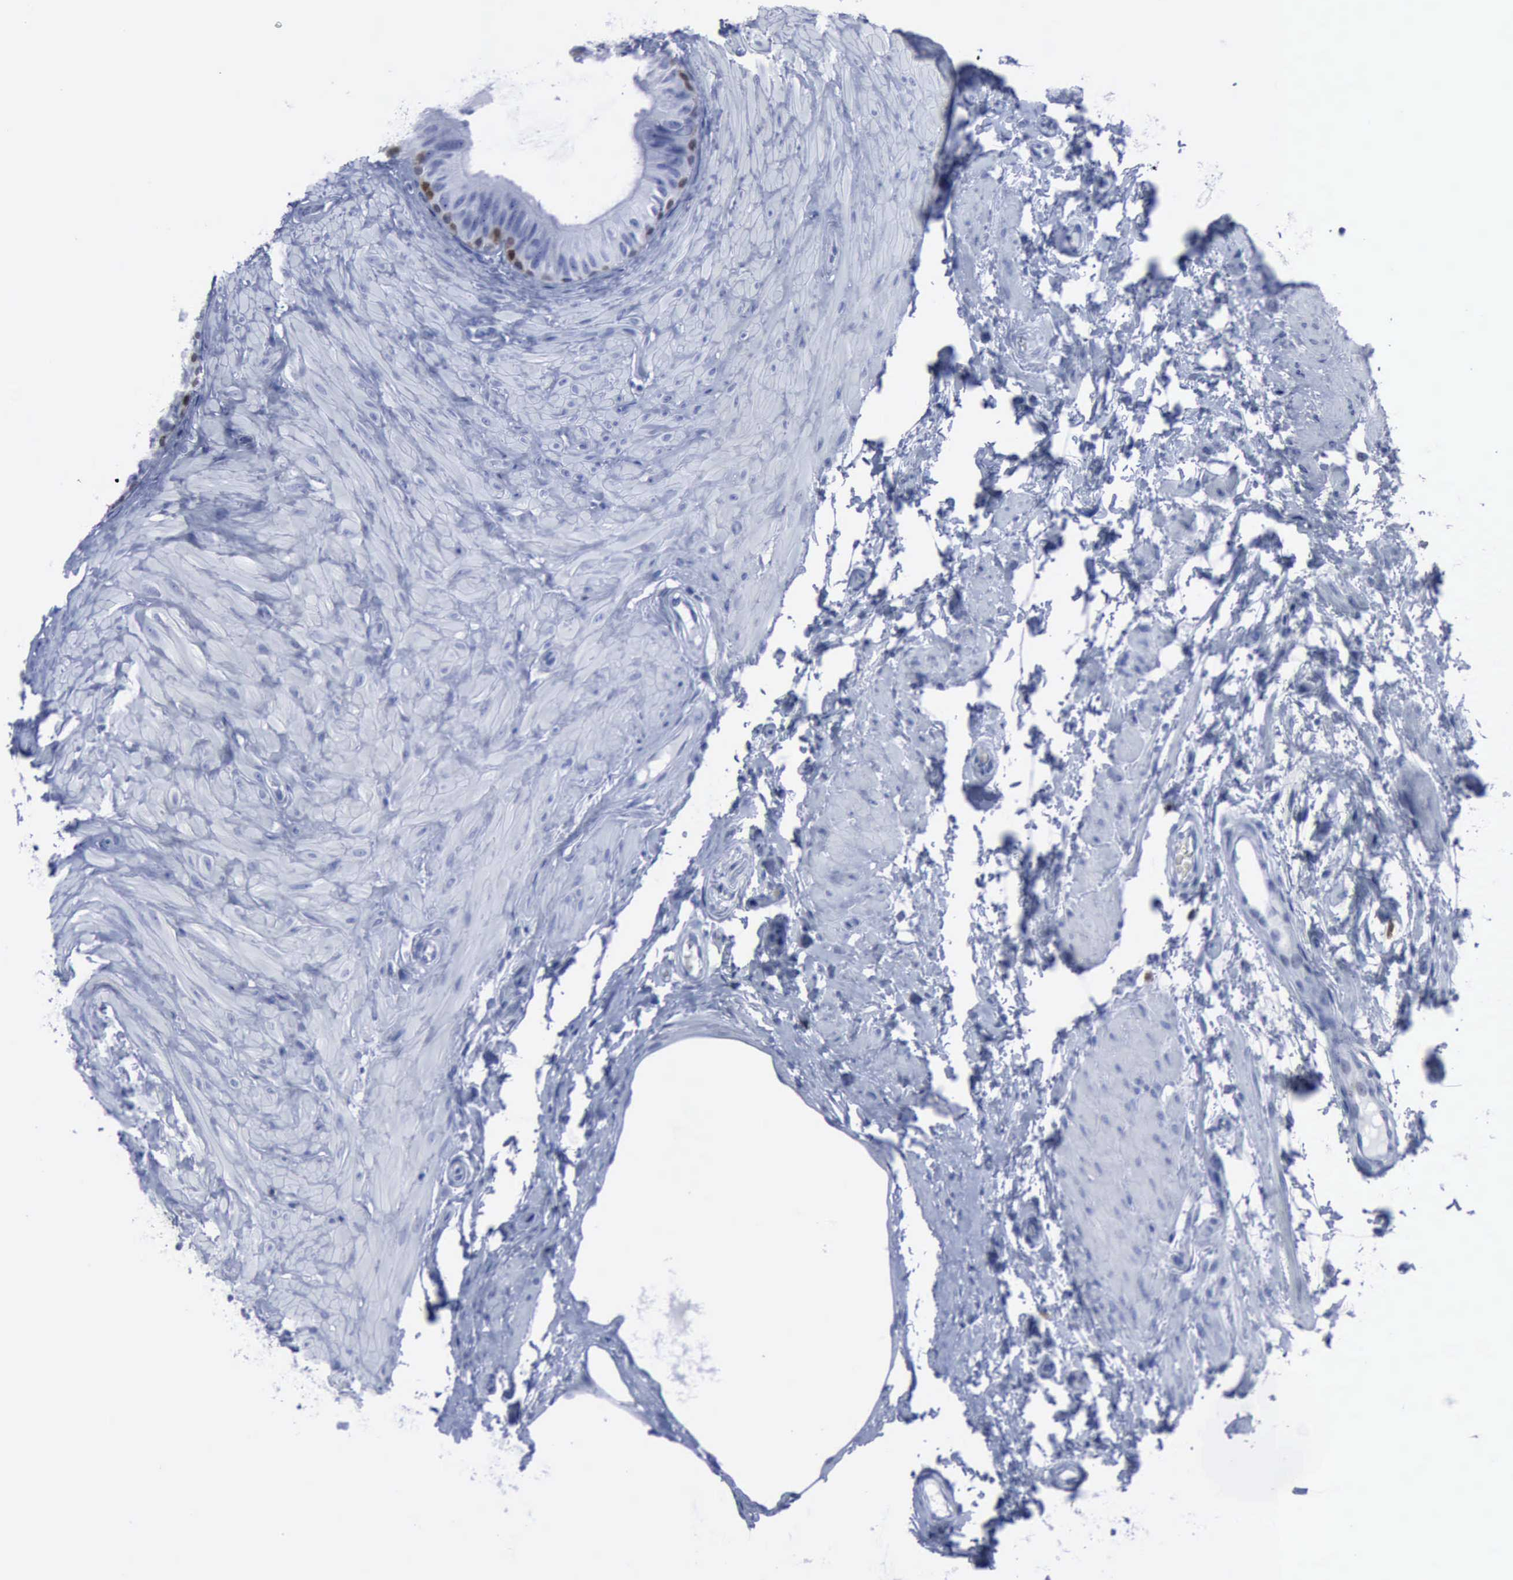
{"staining": {"intensity": "strong", "quantity": "<25%", "location": "nuclear"}, "tissue": "epididymis", "cell_type": "Glandular cells", "image_type": "normal", "snomed": [{"axis": "morphology", "description": "Normal tissue, NOS"}, {"axis": "topography", "description": "Epididymis"}], "caption": "An image of human epididymis stained for a protein demonstrates strong nuclear brown staining in glandular cells.", "gene": "CSTA", "patient": {"sex": "male", "age": 68}}